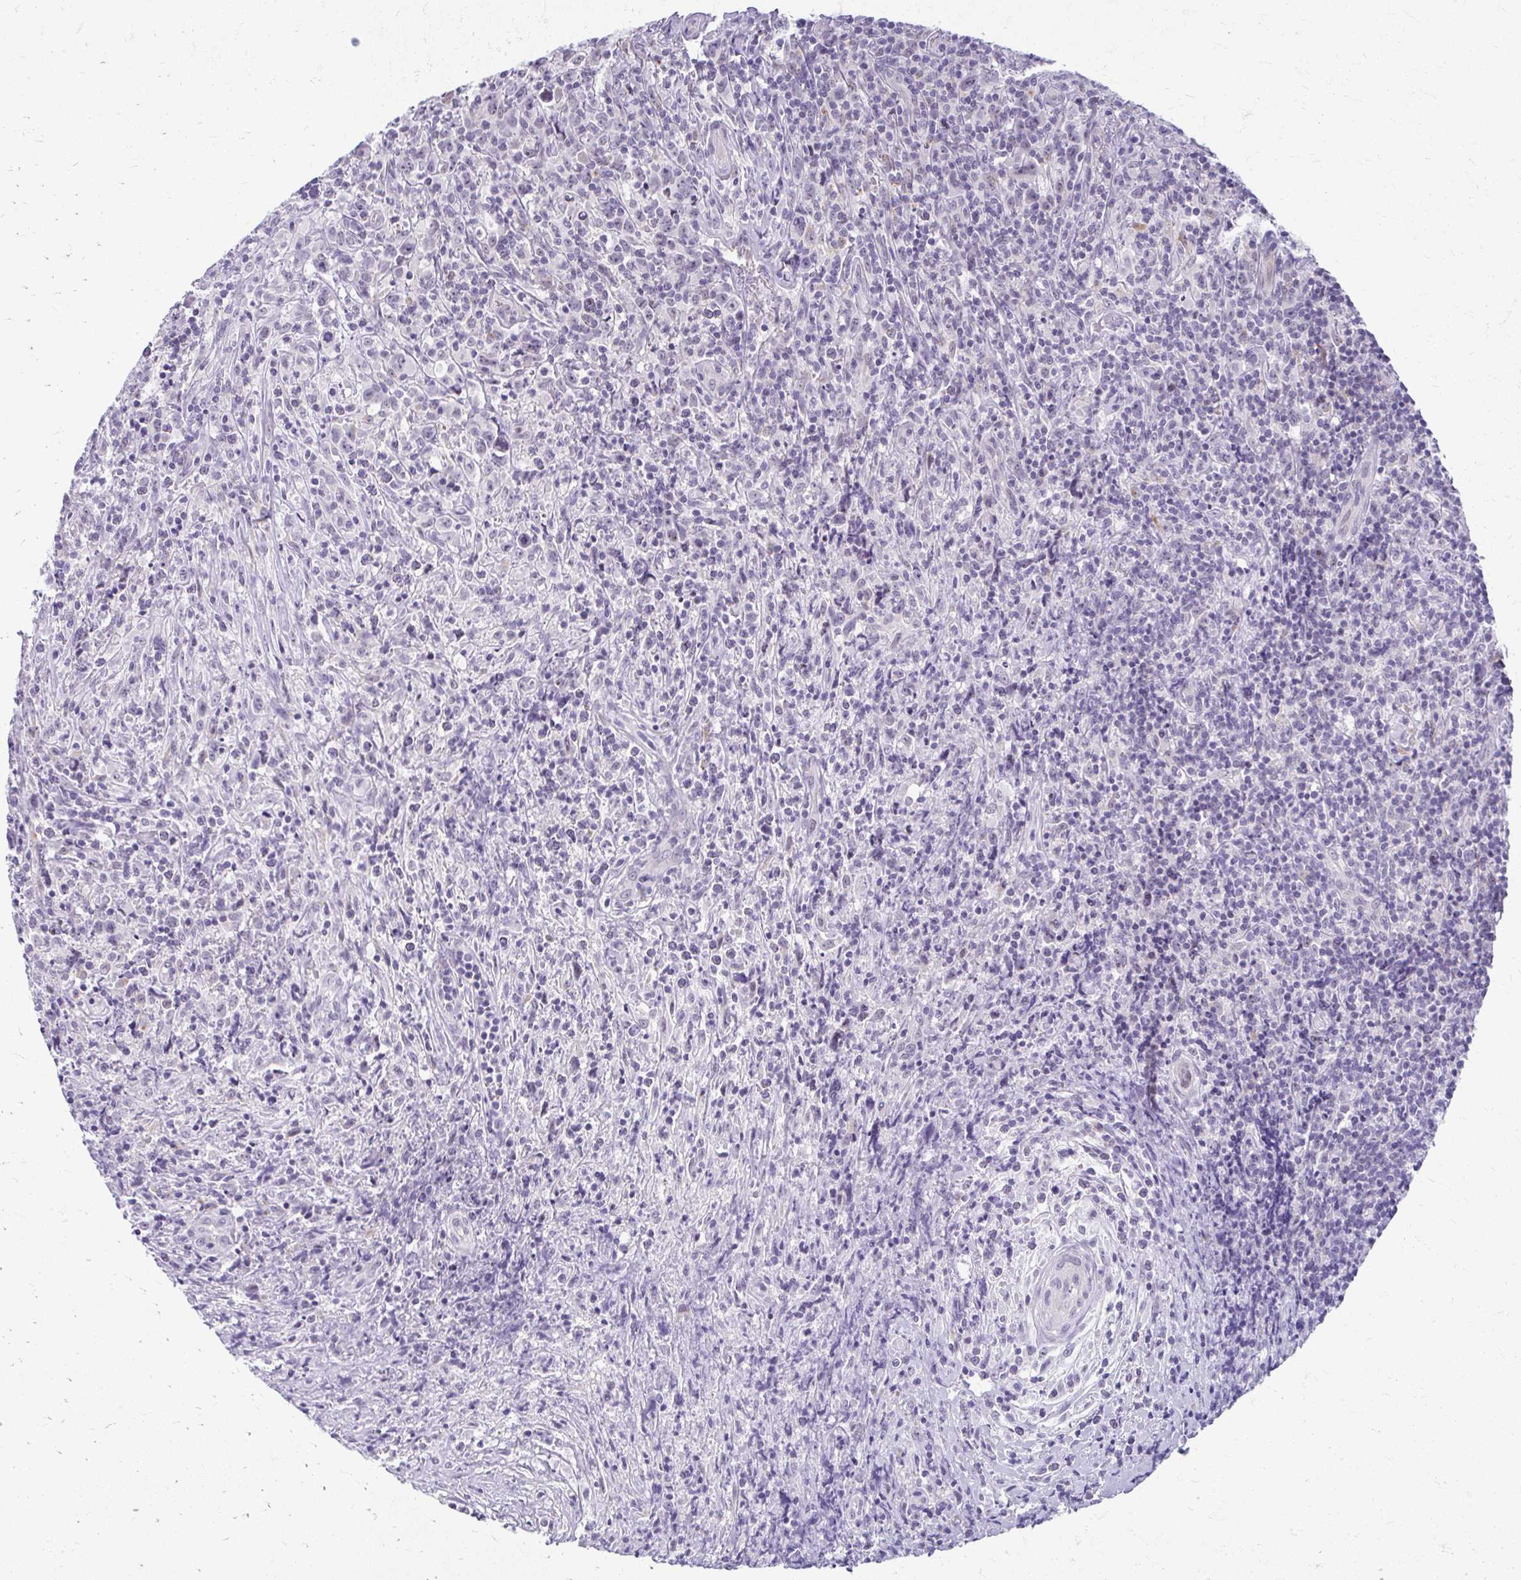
{"staining": {"intensity": "negative", "quantity": "none", "location": "none"}, "tissue": "lymphoma", "cell_type": "Tumor cells", "image_type": "cancer", "snomed": [{"axis": "morphology", "description": "Hodgkin's disease, NOS"}, {"axis": "topography", "description": "Lymph node"}], "caption": "This is an IHC micrograph of Hodgkin's disease. There is no expression in tumor cells.", "gene": "TEX33", "patient": {"sex": "female", "age": 18}}